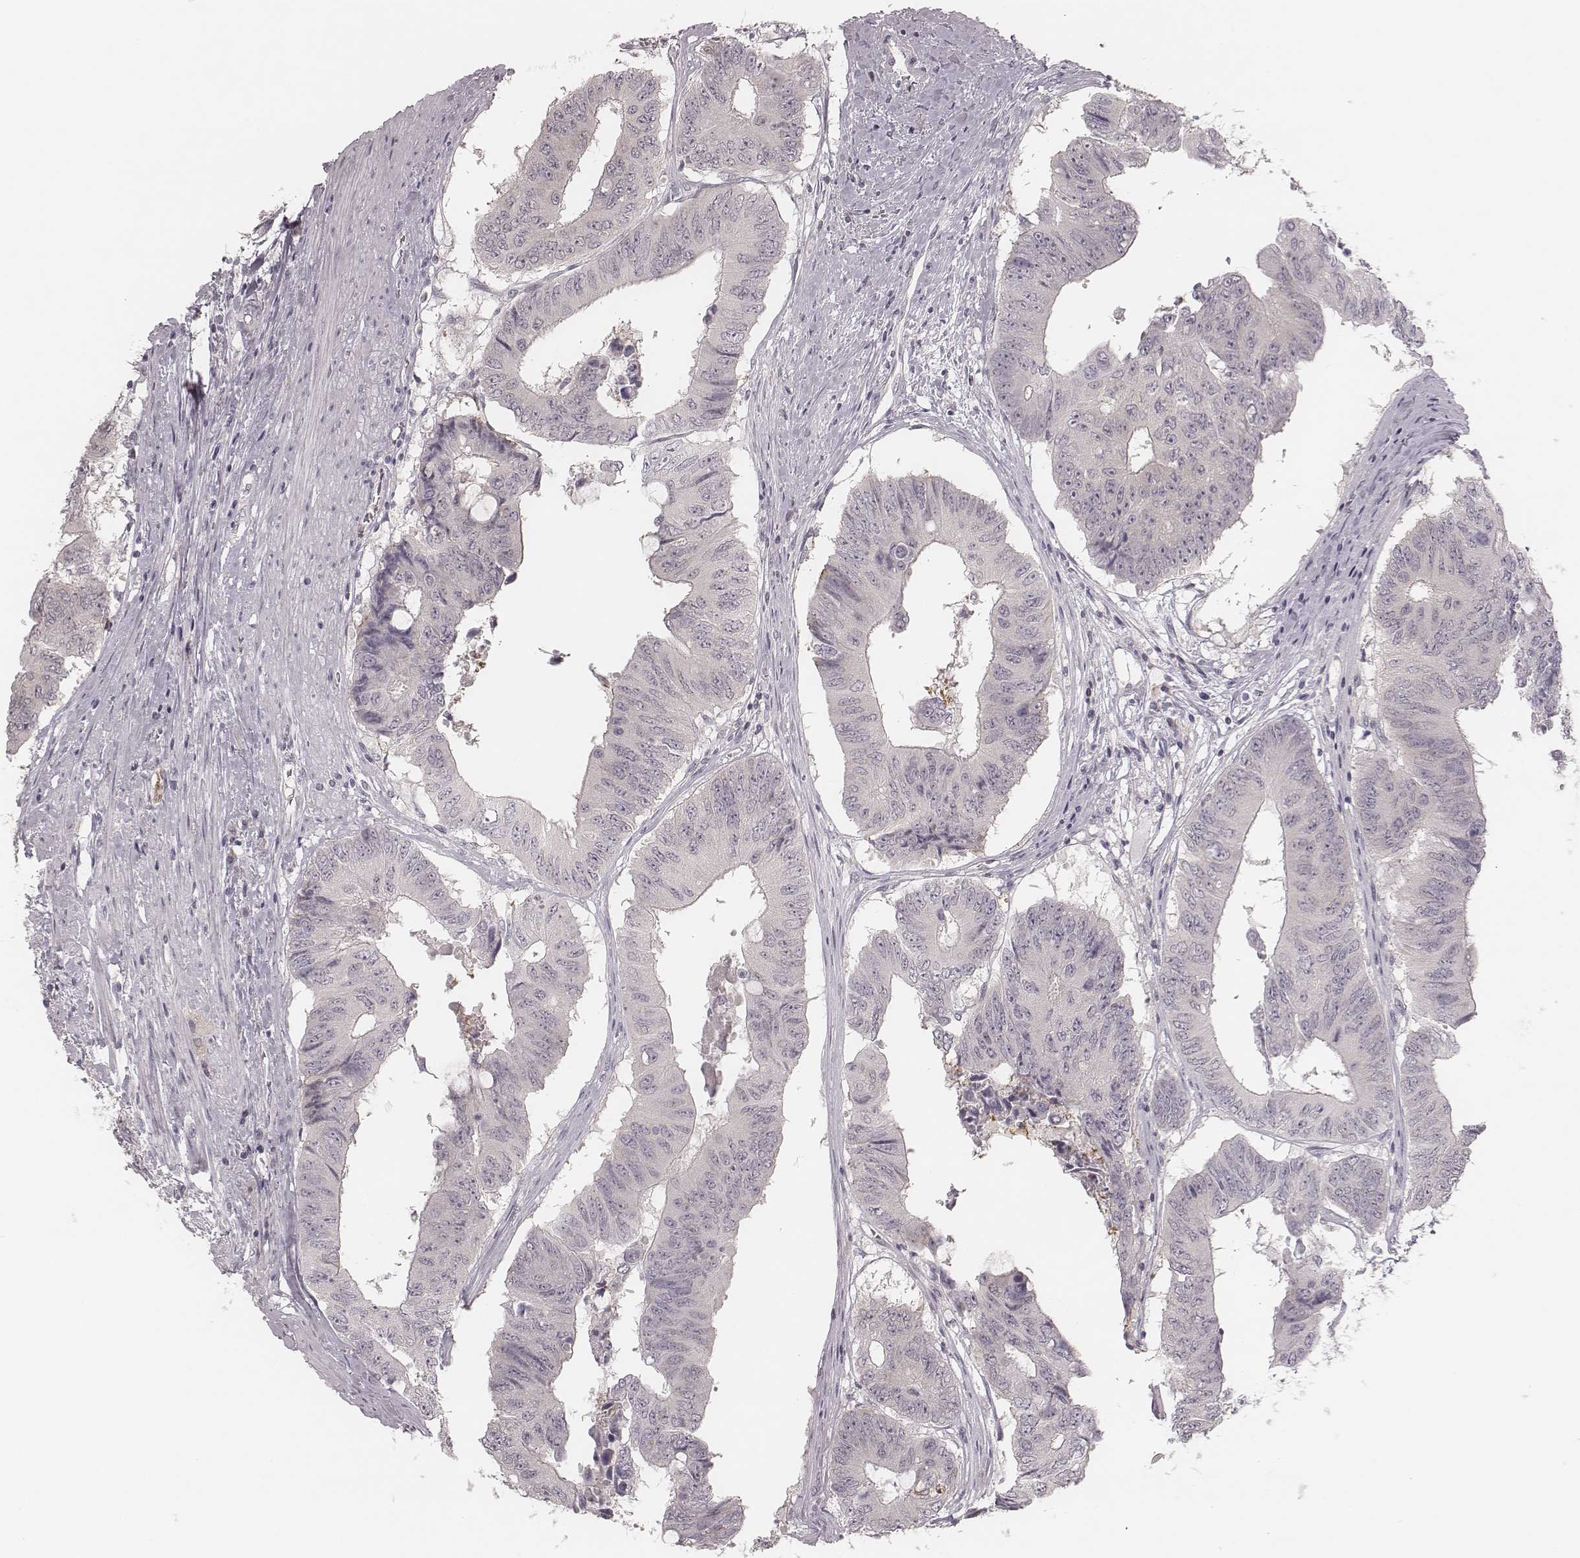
{"staining": {"intensity": "negative", "quantity": "none", "location": "none"}, "tissue": "colorectal cancer", "cell_type": "Tumor cells", "image_type": "cancer", "snomed": [{"axis": "morphology", "description": "Adenocarcinoma, NOS"}, {"axis": "topography", "description": "Rectum"}], "caption": "This is an immunohistochemistry histopathology image of colorectal cancer. There is no expression in tumor cells.", "gene": "ACACB", "patient": {"sex": "male", "age": 59}}